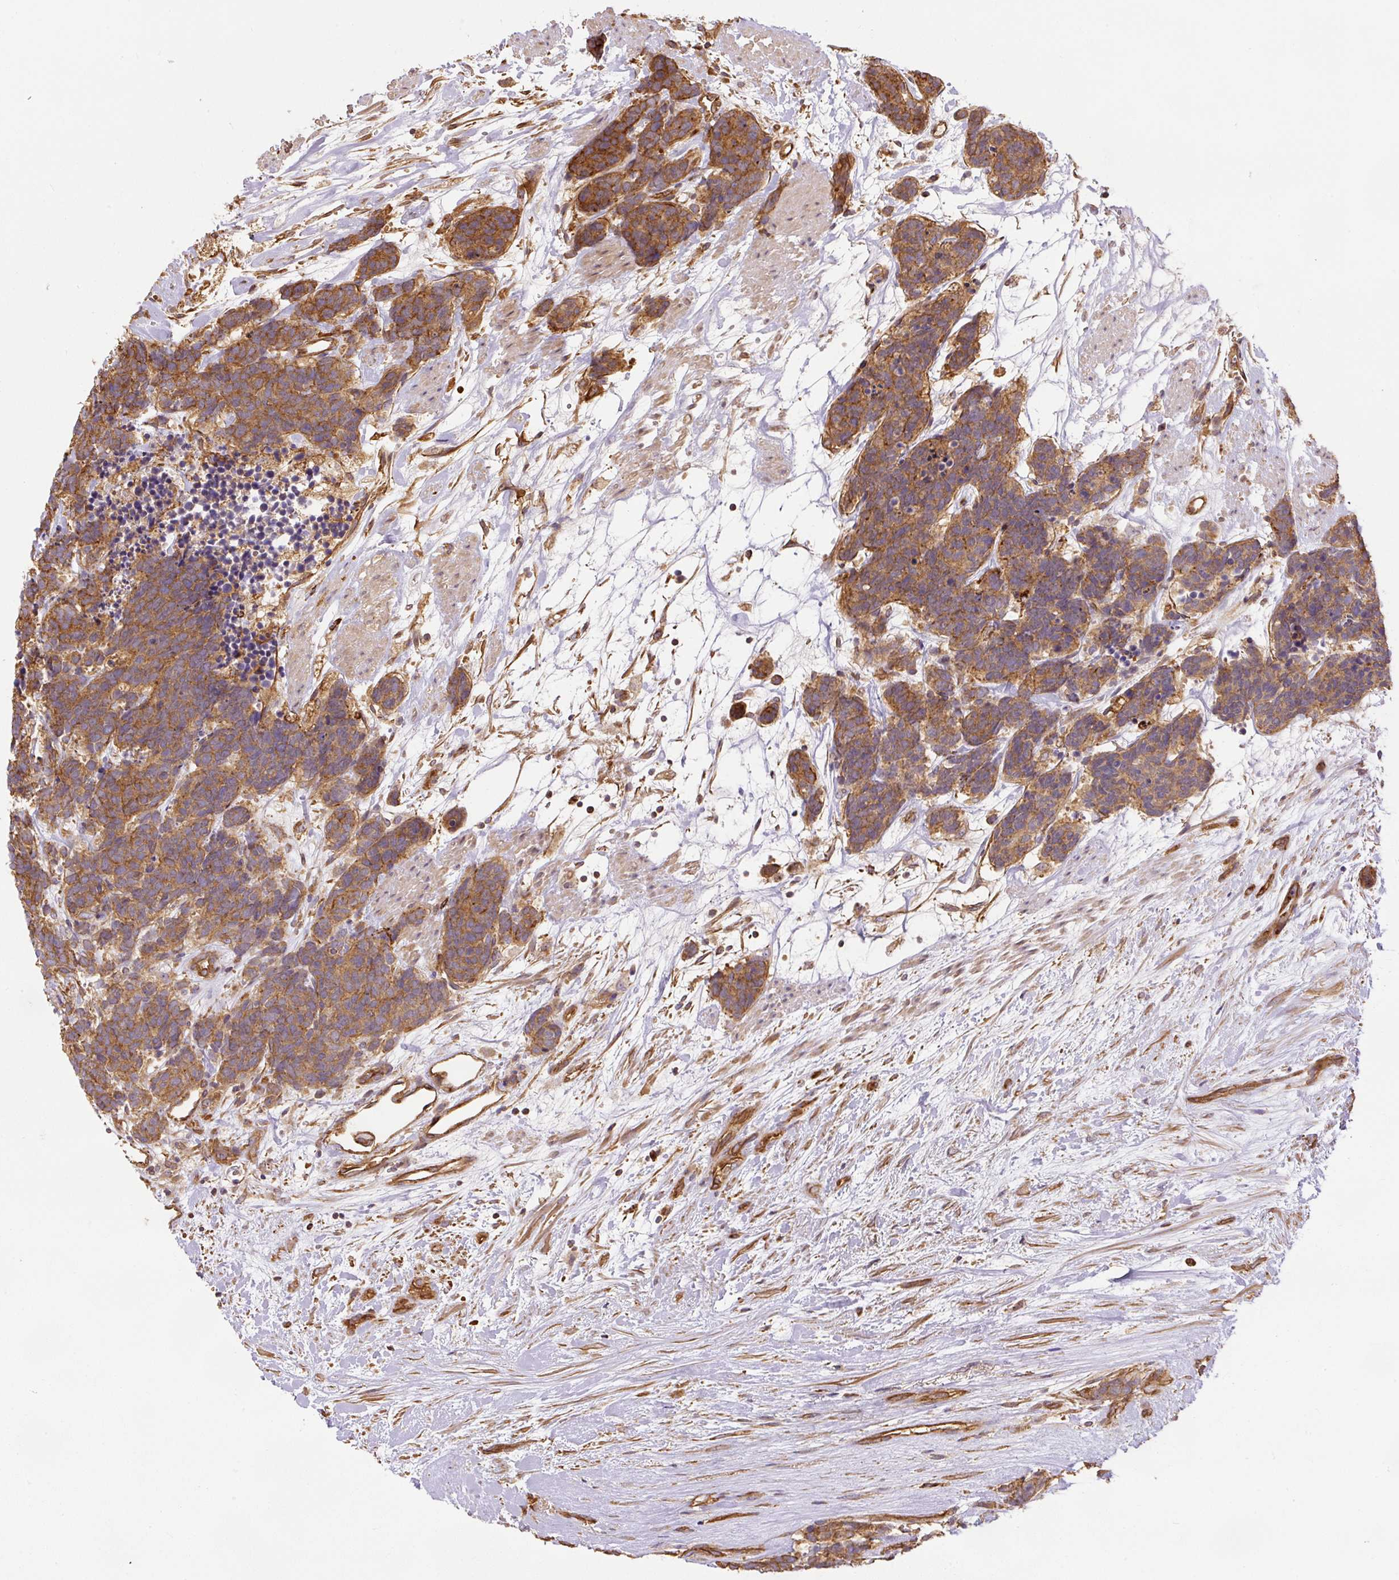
{"staining": {"intensity": "moderate", "quantity": ">75%", "location": "cytoplasmic/membranous"}, "tissue": "carcinoid", "cell_type": "Tumor cells", "image_type": "cancer", "snomed": [{"axis": "morphology", "description": "Carcinoma, NOS"}, {"axis": "morphology", "description": "Carcinoid, malignant, NOS"}, {"axis": "topography", "description": "Prostate"}], "caption": "Immunohistochemical staining of human carcinoid exhibits moderate cytoplasmic/membranous protein positivity in approximately >75% of tumor cells.", "gene": "B3GALT5", "patient": {"sex": "male", "age": 57}}